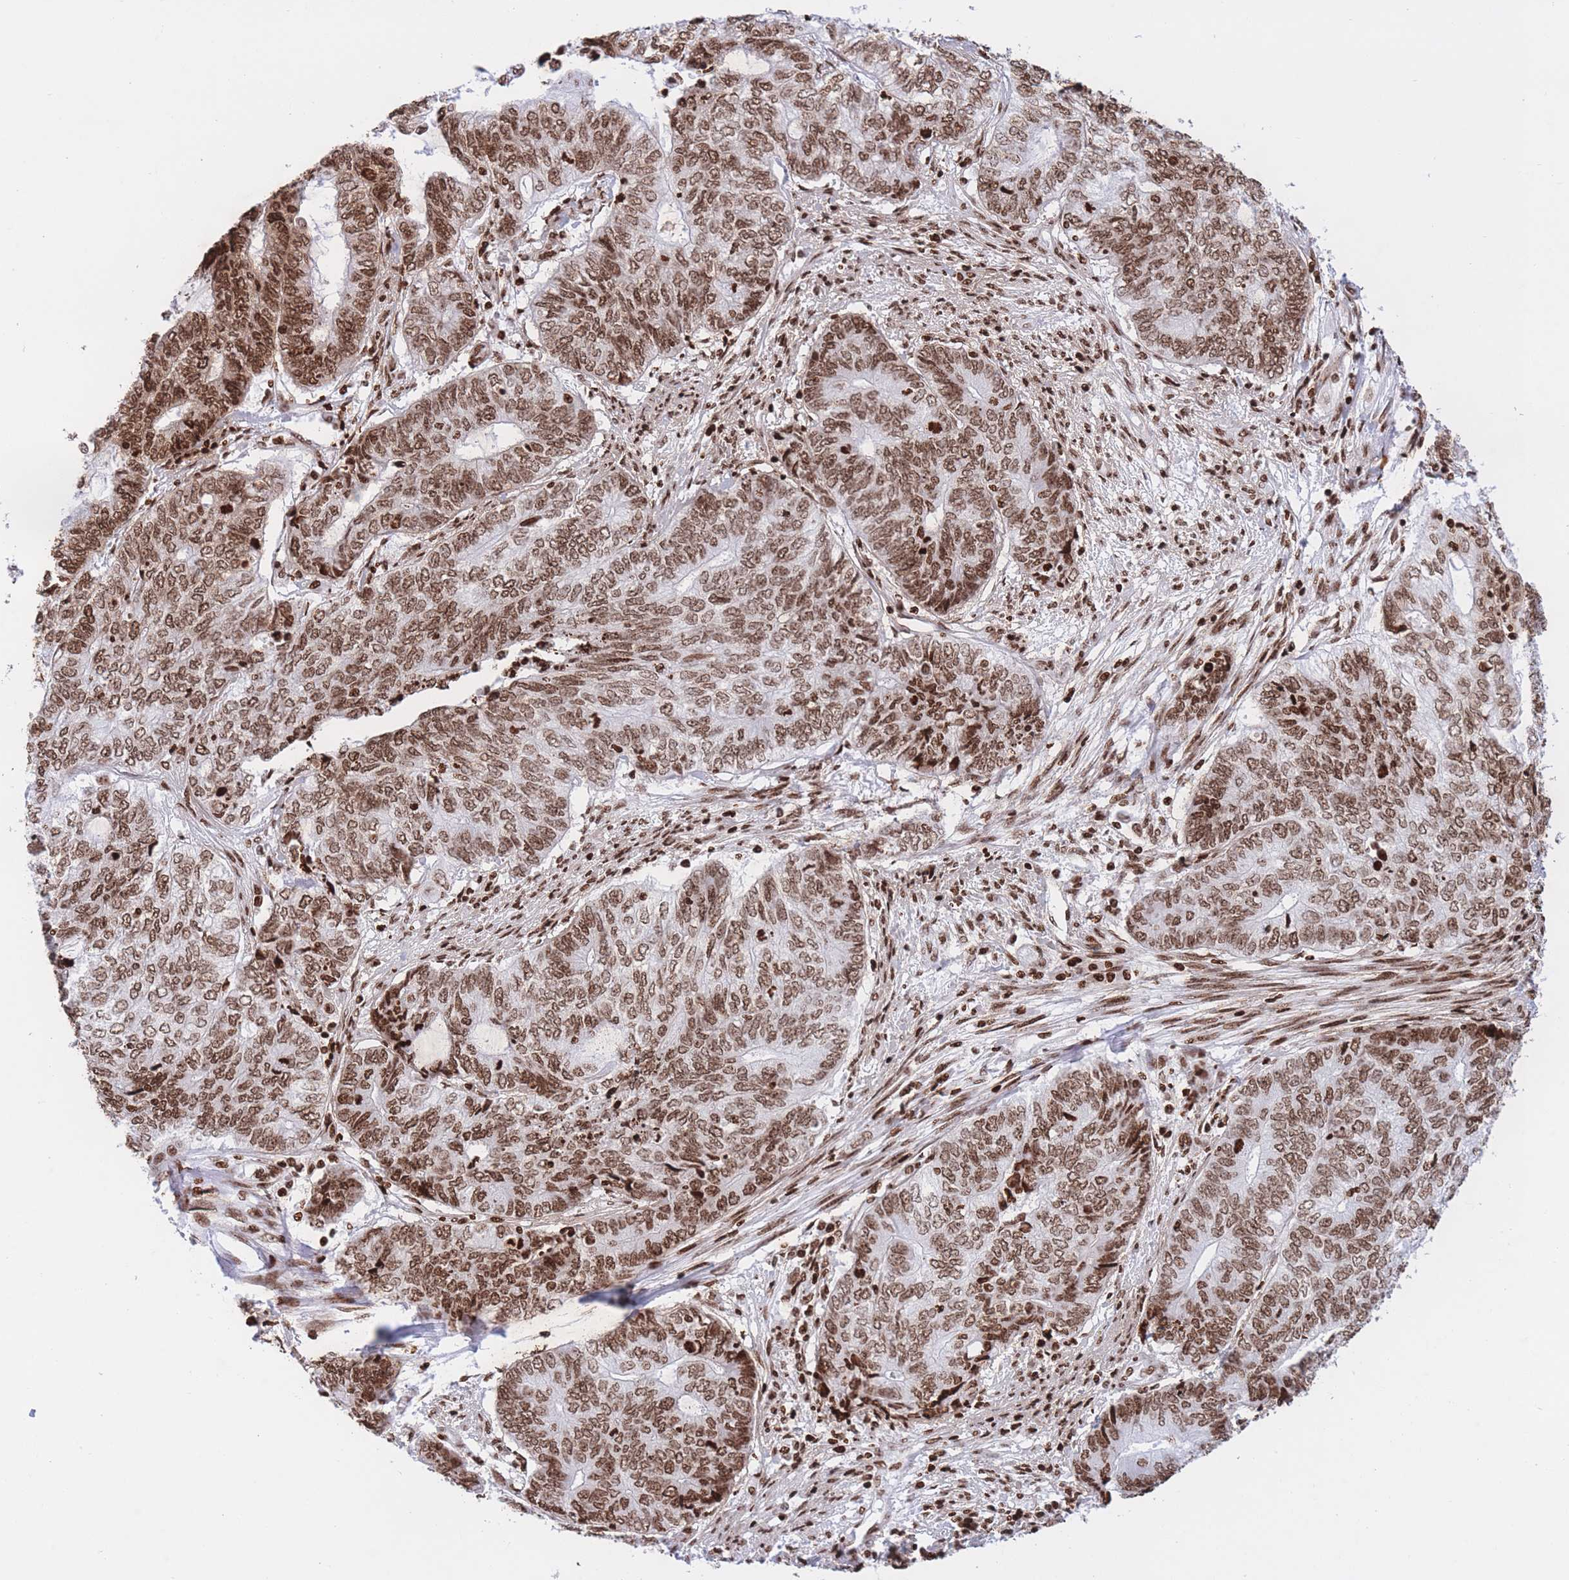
{"staining": {"intensity": "moderate", "quantity": ">75%", "location": "nuclear"}, "tissue": "endometrial cancer", "cell_type": "Tumor cells", "image_type": "cancer", "snomed": [{"axis": "morphology", "description": "Adenocarcinoma, NOS"}, {"axis": "topography", "description": "Uterus"}, {"axis": "topography", "description": "Endometrium"}], "caption": "A brown stain shows moderate nuclear expression of a protein in human endometrial adenocarcinoma tumor cells.", "gene": "H2BC11", "patient": {"sex": "female", "age": 70}}